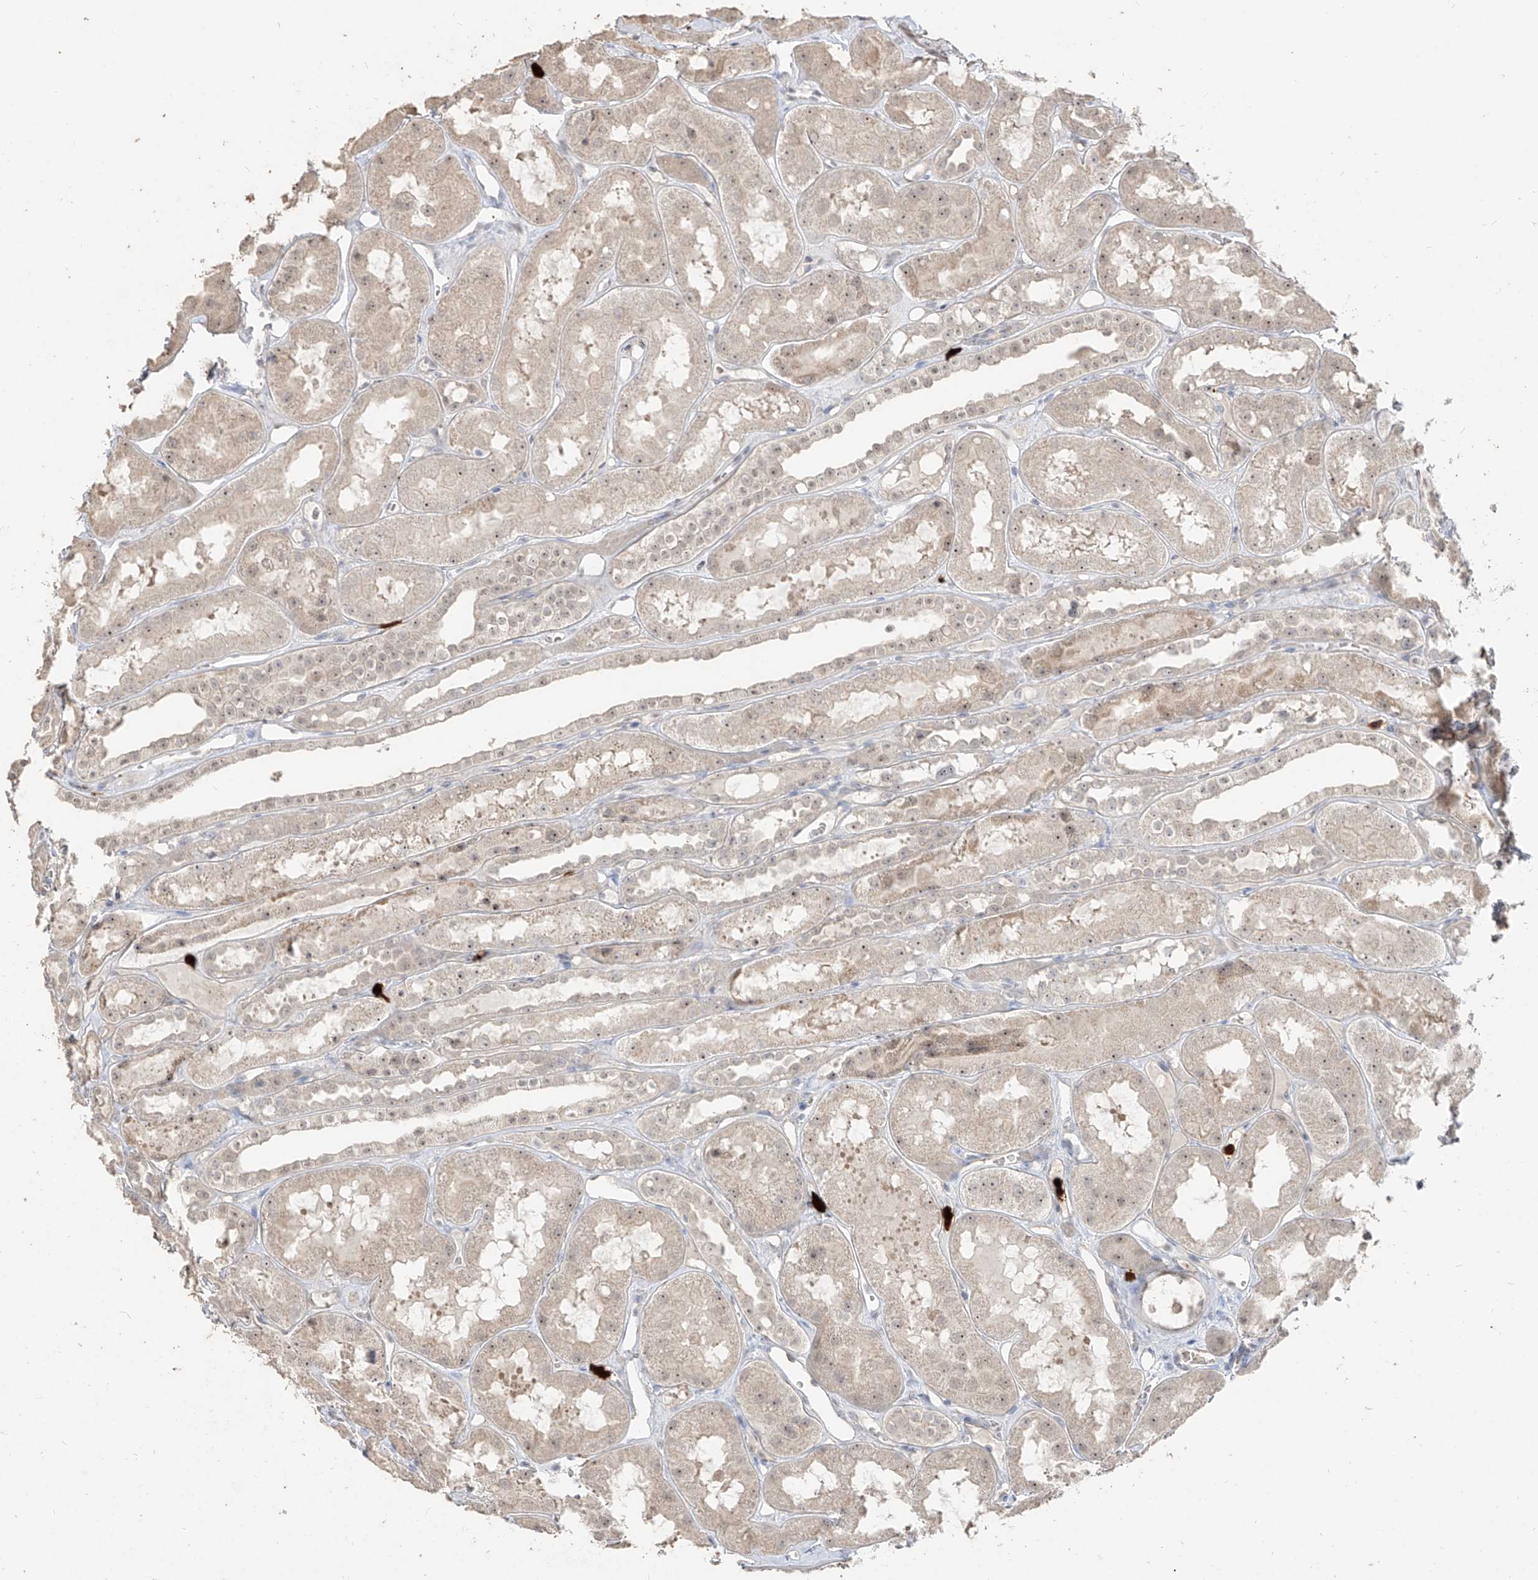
{"staining": {"intensity": "negative", "quantity": "none", "location": "none"}, "tissue": "kidney", "cell_type": "Cells in glomeruli", "image_type": "normal", "snomed": [{"axis": "morphology", "description": "Normal tissue, NOS"}, {"axis": "topography", "description": "Kidney"}], "caption": "Immunohistochemistry histopathology image of benign kidney: kidney stained with DAB (3,3'-diaminobenzidine) displays no significant protein expression in cells in glomeruli.", "gene": "ZNF227", "patient": {"sex": "male", "age": 16}}